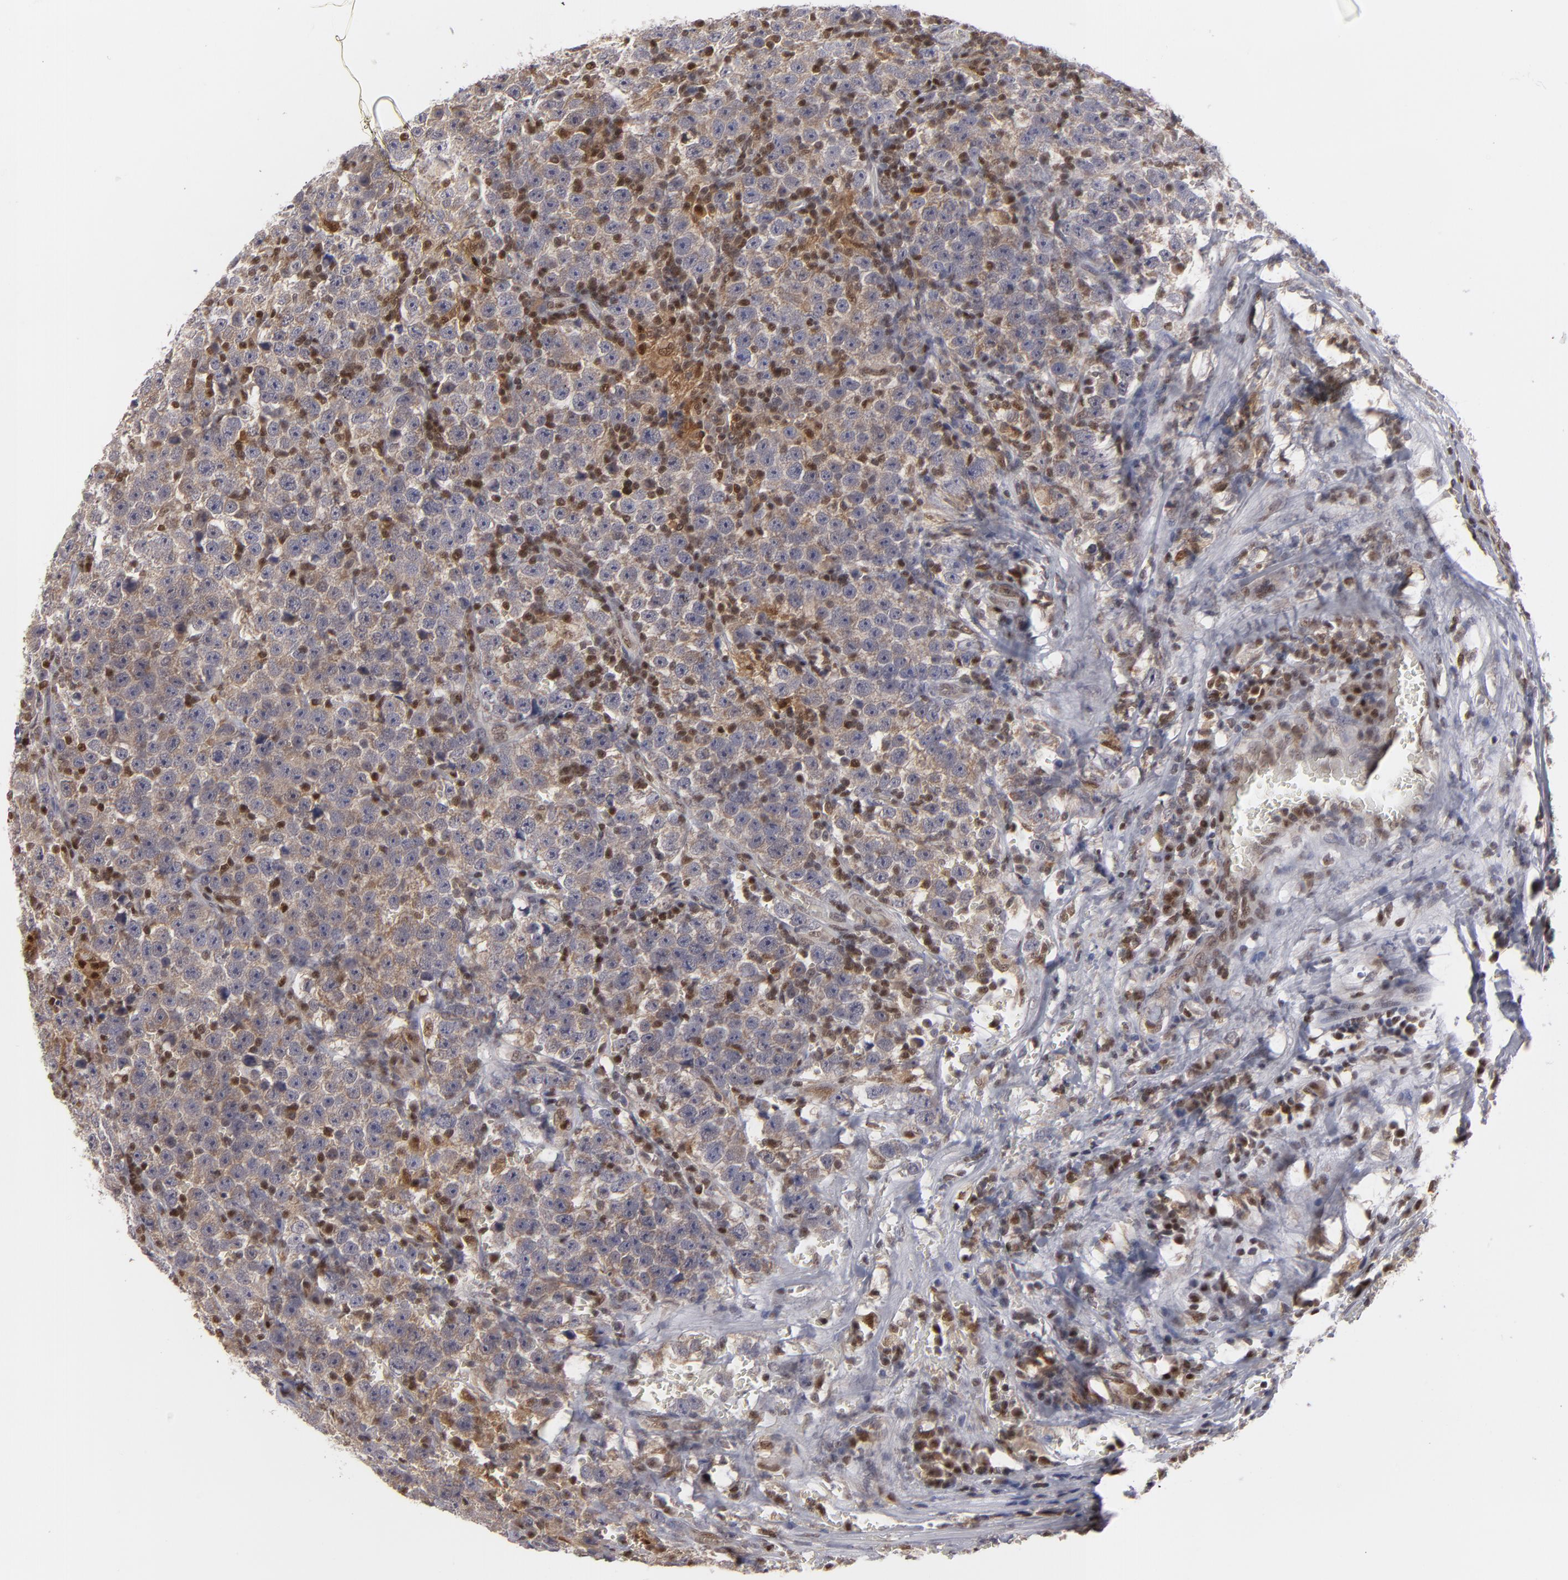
{"staining": {"intensity": "weak", "quantity": ">75%", "location": "cytoplasmic/membranous"}, "tissue": "testis cancer", "cell_type": "Tumor cells", "image_type": "cancer", "snomed": [{"axis": "morphology", "description": "Seminoma, NOS"}, {"axis": "topography", "description": "Testis"}], "caption": "Protein expression analysis of testis cancer reveals weak cytoplasmic/membranous staining in approximately >75% of tumor cells.", "gene": "GSR", "patient": {"sex": "male", "age": 43}}